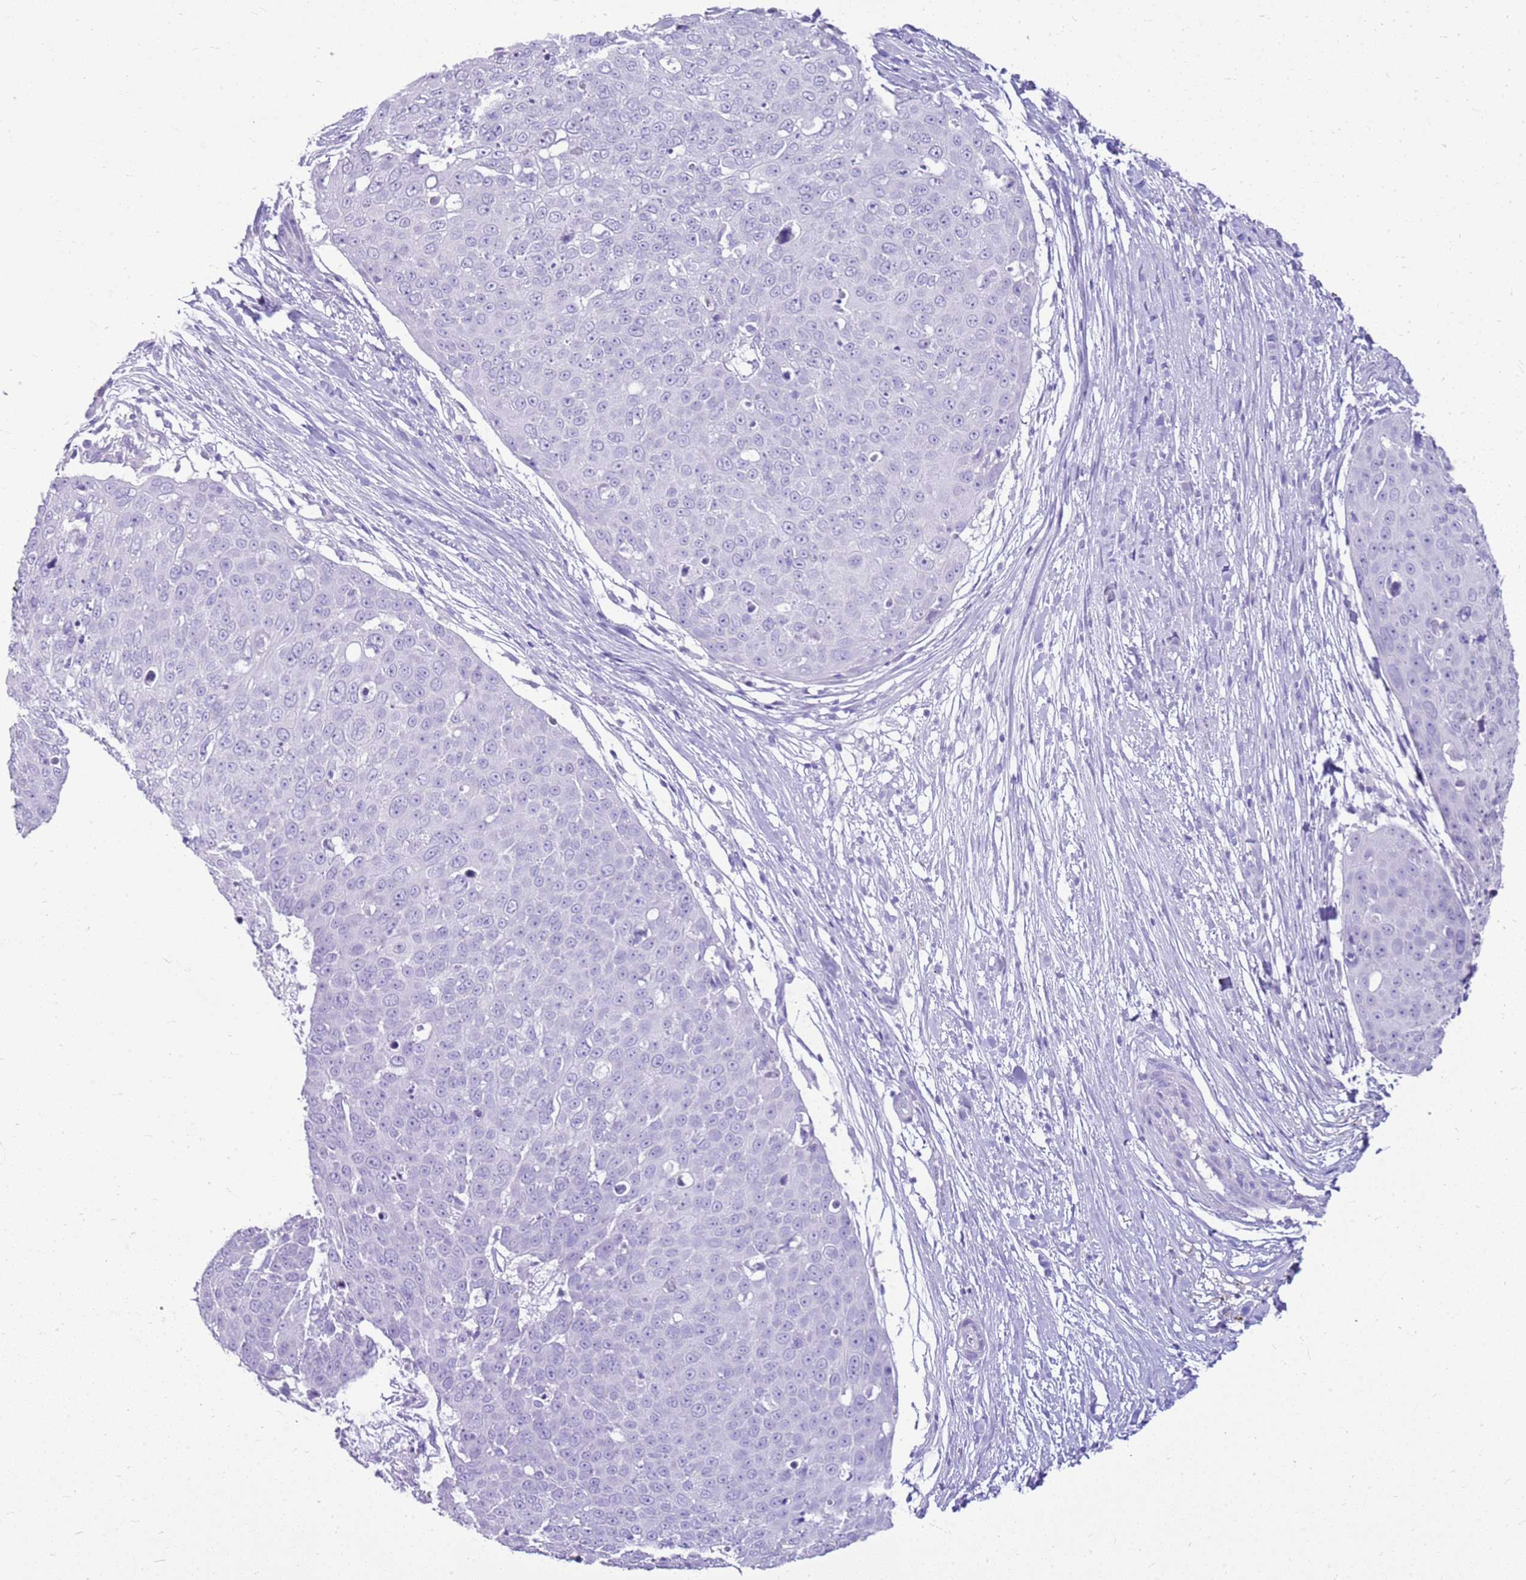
{"staining": {"intensity": "negative", "quantity": "none", "location": "none"}, "tissue": "skin cancer", "cell_type": "Tumor cells", "image_type": "cancer", "snomed": [{"axis": "morphology", "description": "Squamous cell carcinoma, NOS"}, {"axis": "topography", "description": "Skin"}], "caption": "Tumor cells show no significant protein positivity in skin cancer. (Brightfield microscopy of DAB (3,3'-diaminobenzidine) IHC at high magnification).", "gene": "CA8", "patient": {"sex": "male", "age": 71}}